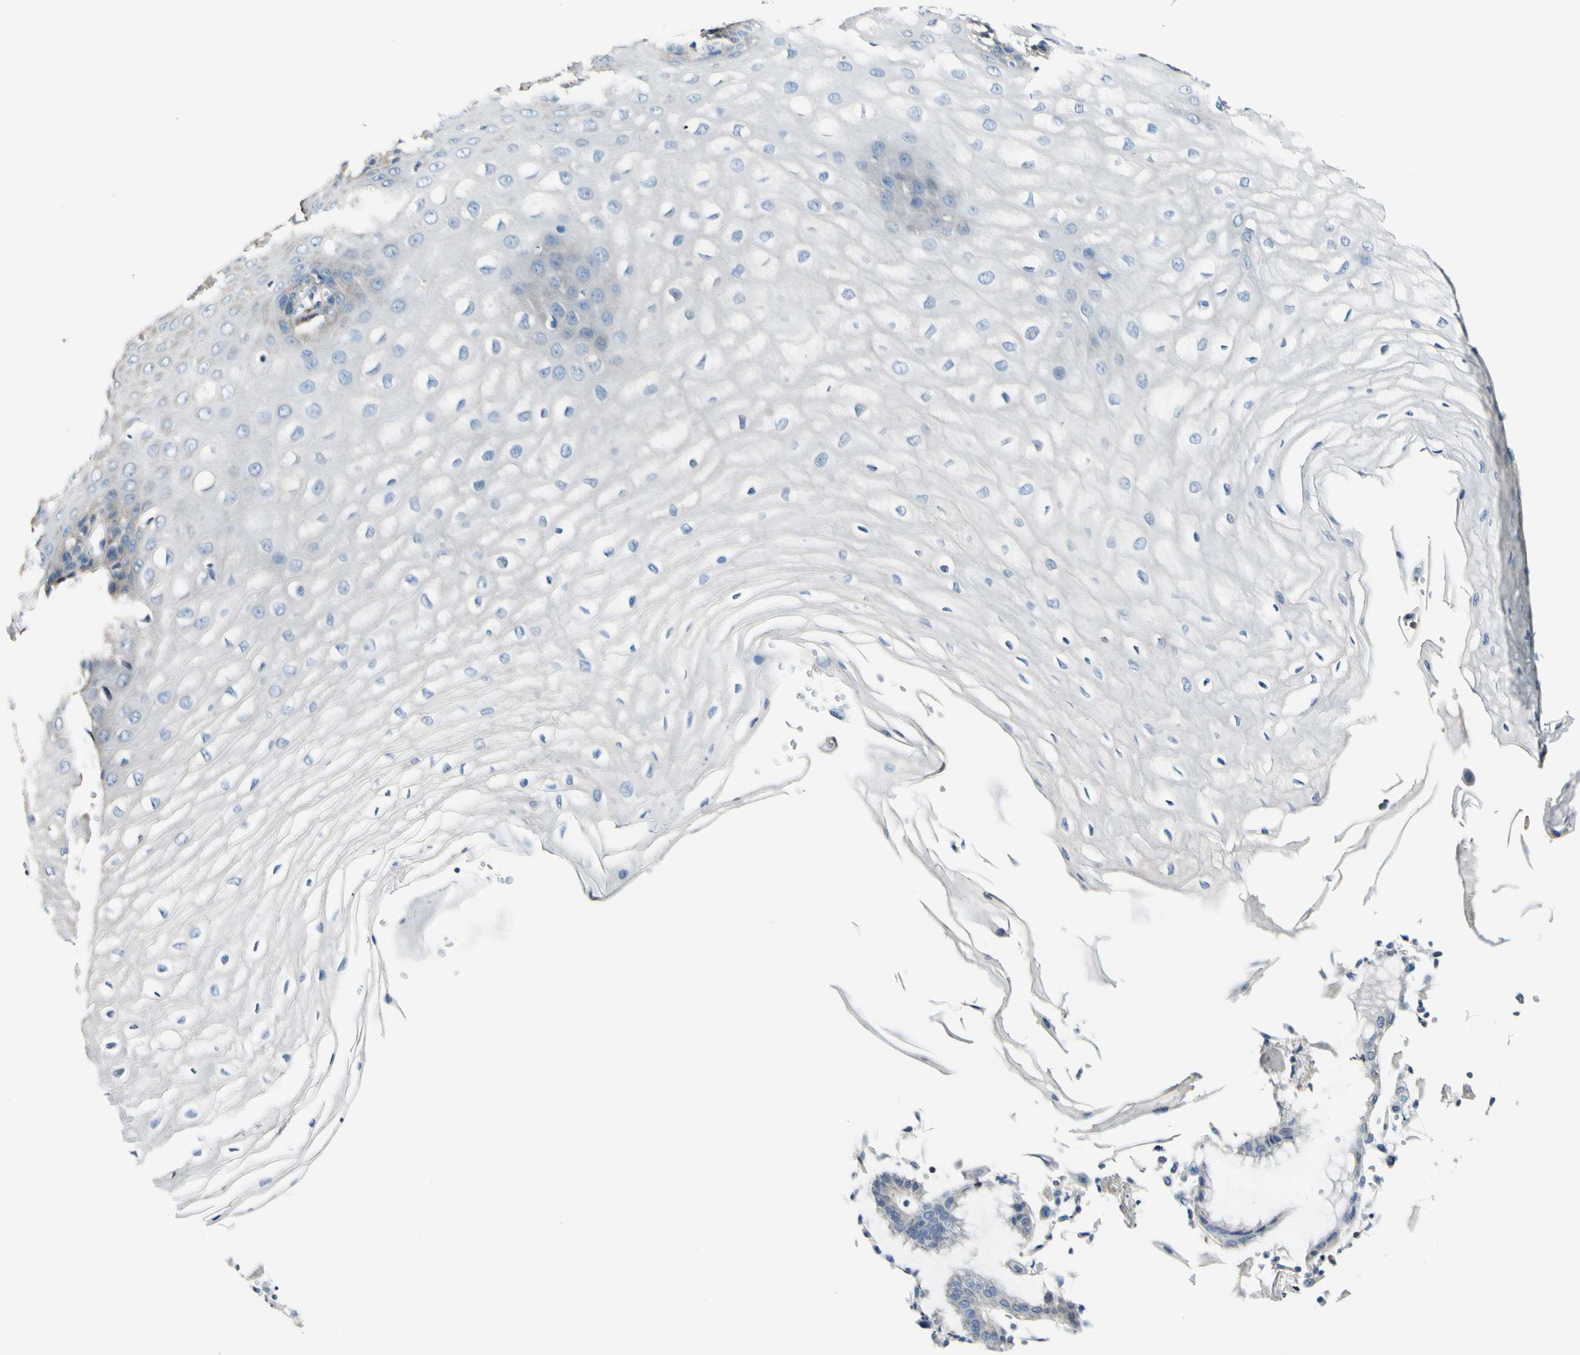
{"staining": {"intensity": "negative", "quantity": "none", "location": "none"}, "tissue": "esophagus", "cell_type": "Squamous epithelial cells", "image_type": "normal", "snomed": [{"axis": "morphology", "description": "Normal tissue, NOS"}, {"axis": "morphology", "description": "Squamous cell carcinoma, NOS"}, {"axis": "topography", "description": "Esophagus"}], "caption": "Squamous epithelial cells show no significant protein staining in normal esophagus. (DAB (3,3'-diaminobenzidine) immunohistochemistry (IHC) visualized using brightfield microscopy, high magnification).", "gene": "COL6A3", "patient": {"sex": "male", "age": 65}}